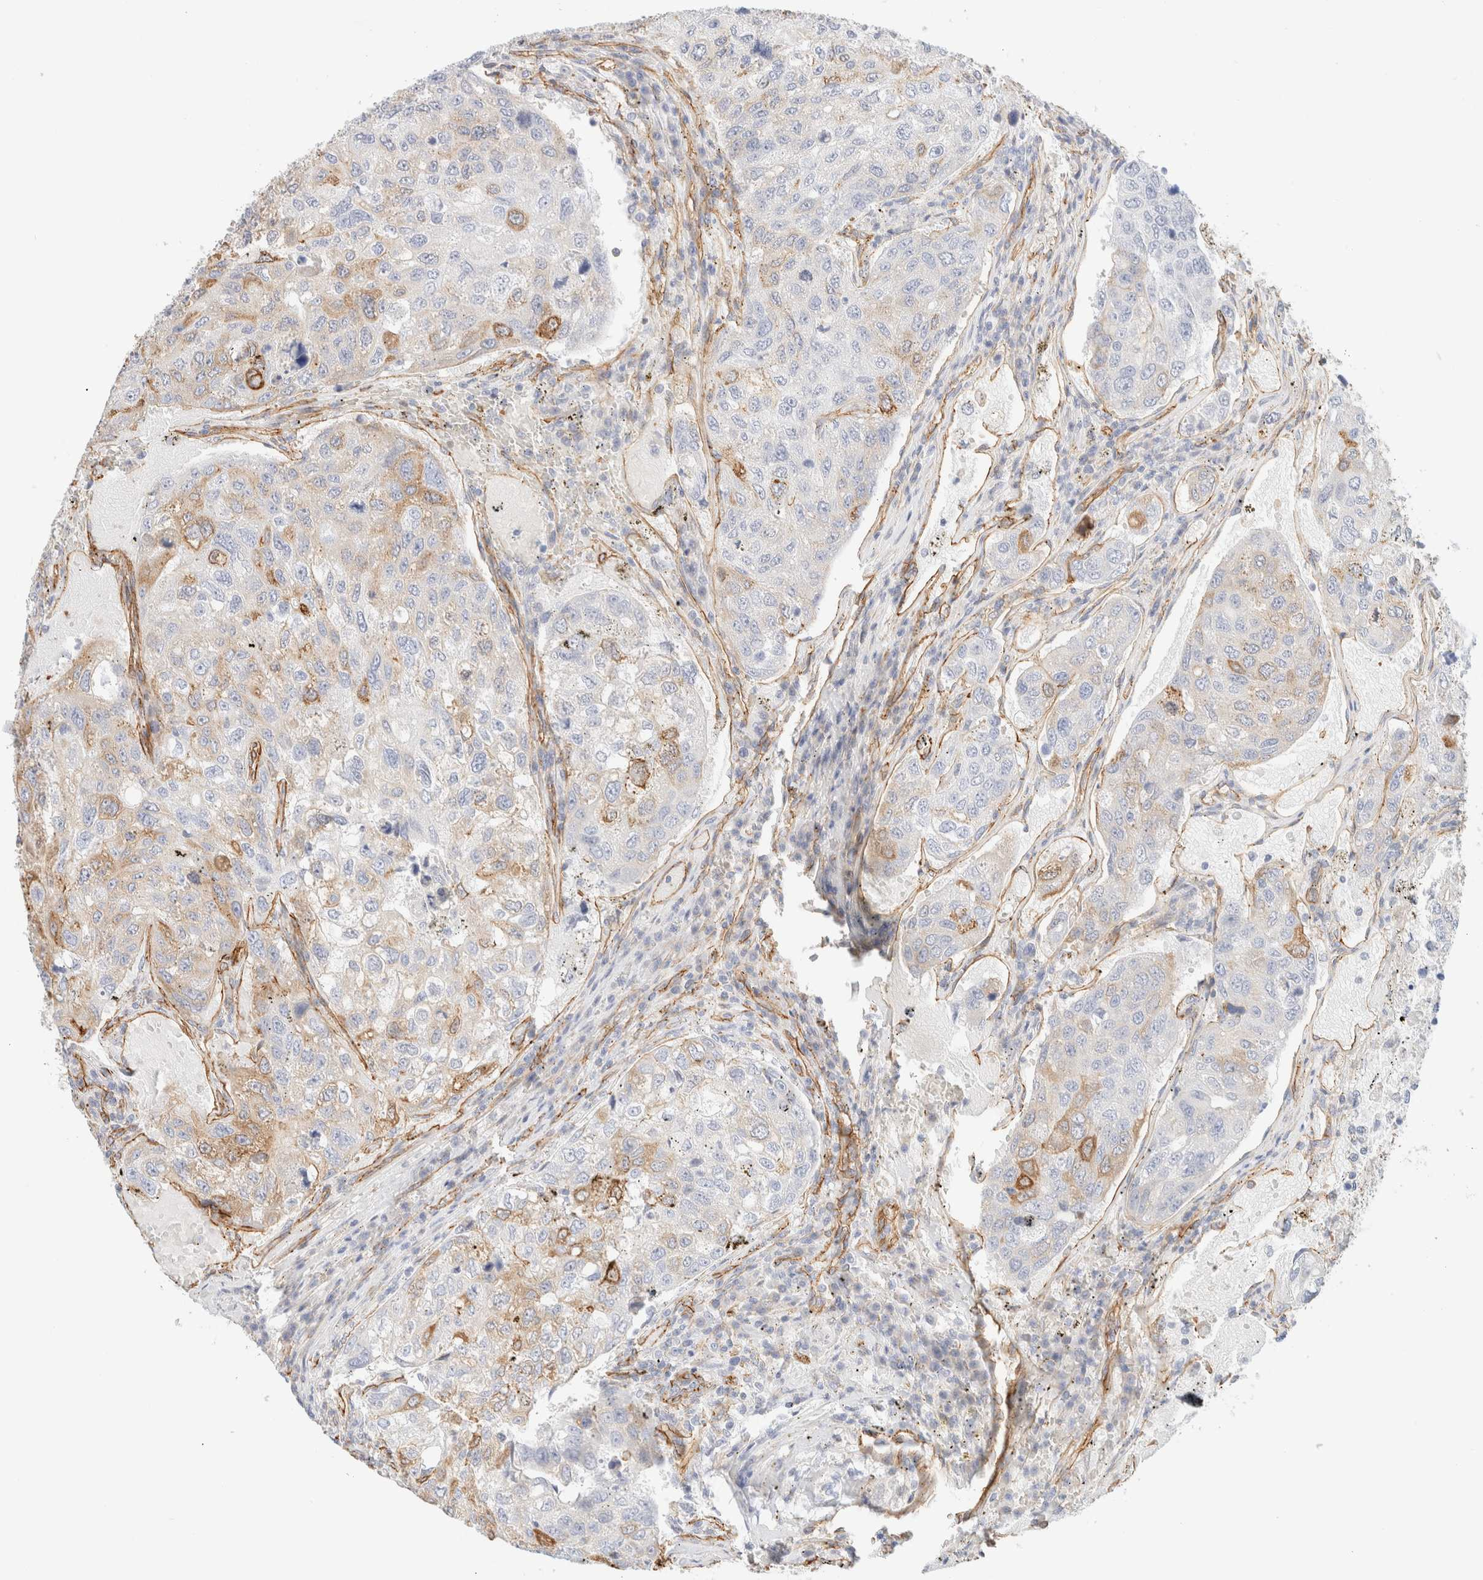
{"staining": {"intensity": "moderate", "quantity": "<25%", "location": "cytoplasmic/membranous"}, "tissue": "urothelial cancer", "cell_type": "Tumor cells", "image_type": "cancer", "snomed": [{"axis": "morphology", "description": "Urothelial carcinoma, High grade"}, {"axis": "topography", "description": "Lymph node"}, {"axis": "topography", "description": "Urinary bladder"}], "caption": "The micrograph exhibits staining of high-grade urothelial carcinoma, revealing moderate cytoplasmic/membranous protein positivity (brown color) within tumor cells.", "gene": "CYB5R4", "patient": {"sex": "male", "age": 51}}